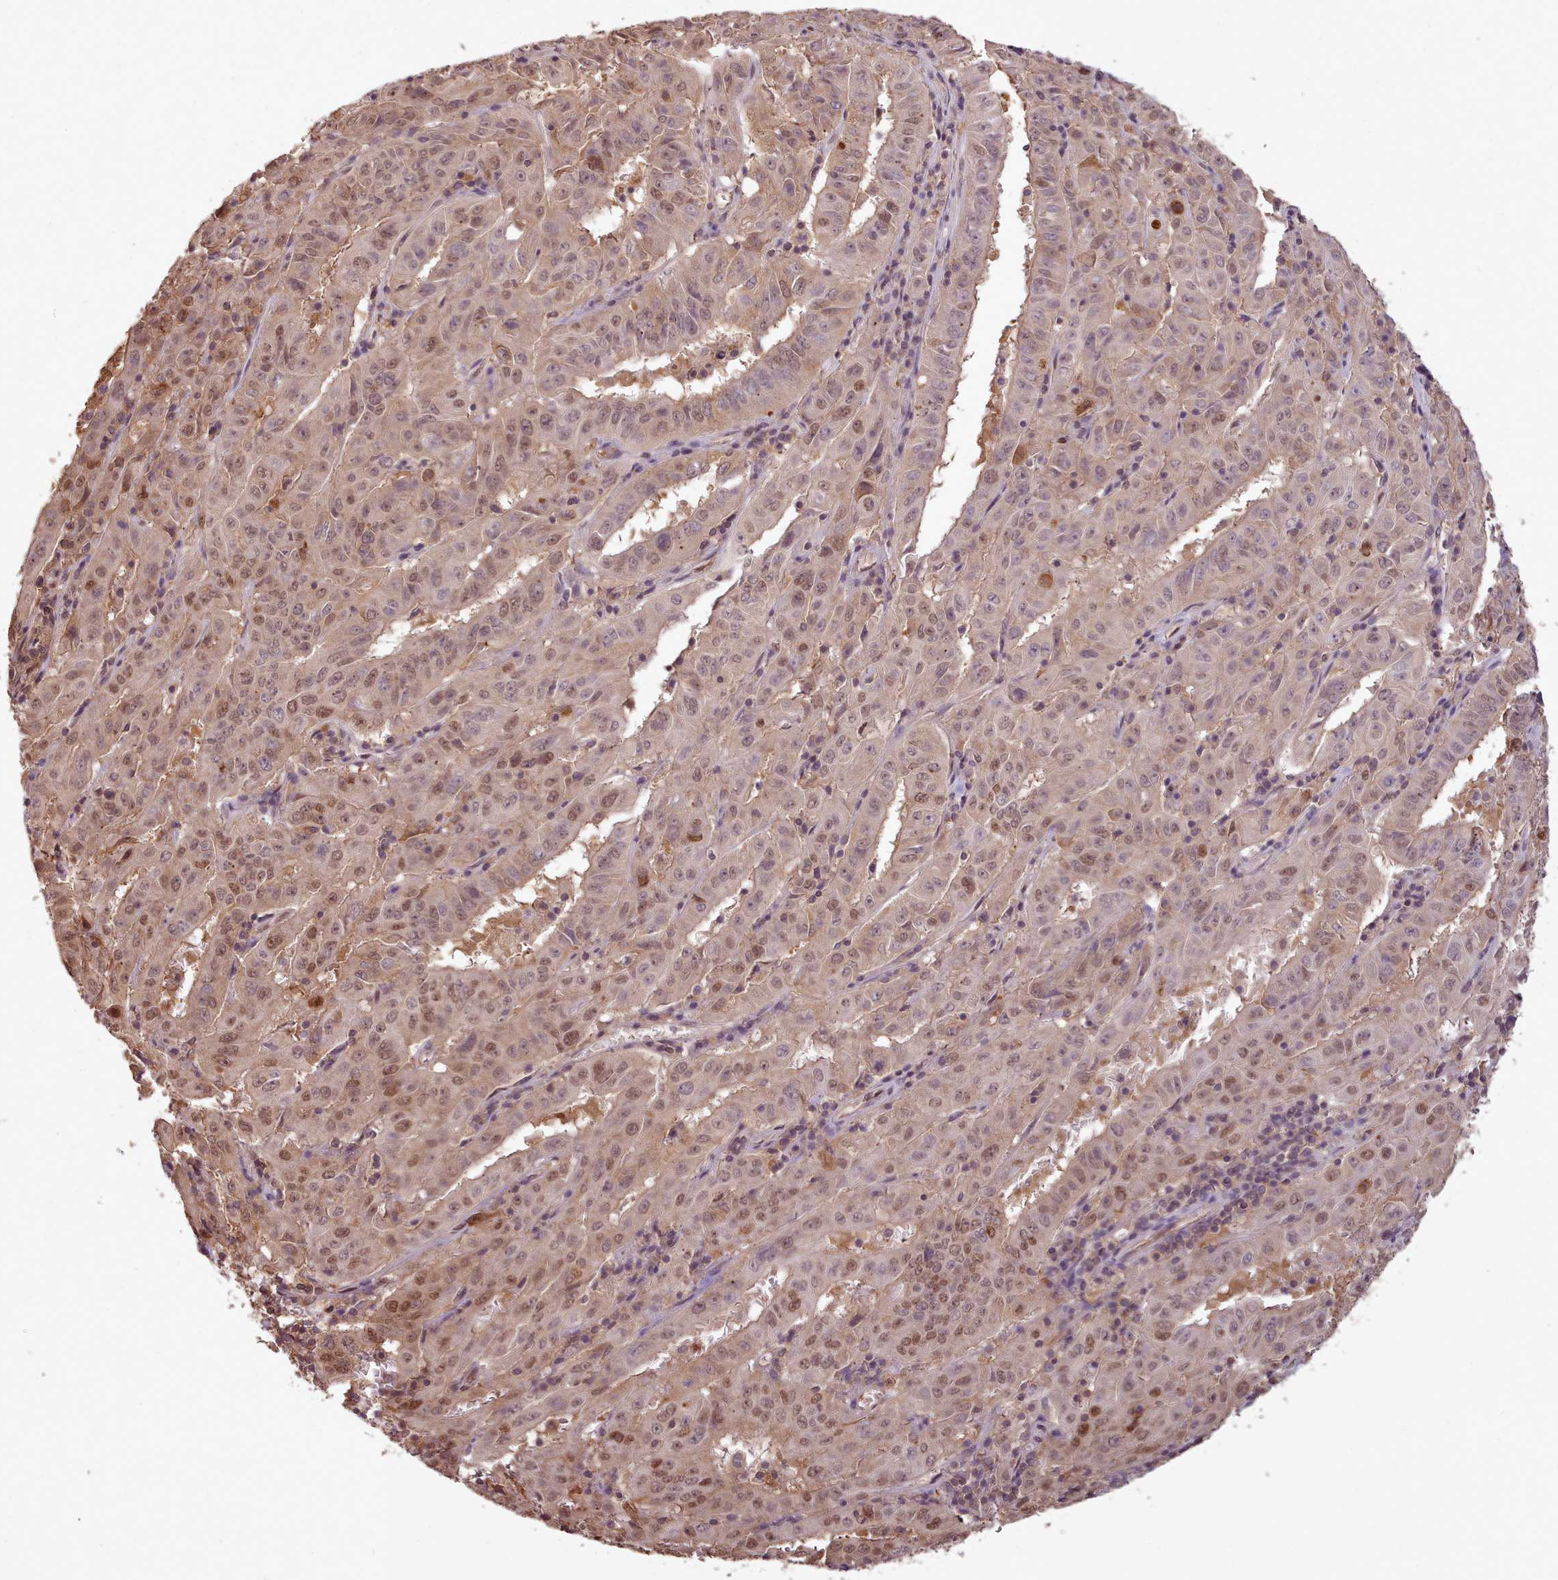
{"staining": {"intensity": "moderate", "quantity": ">75%", "location": "nuclear"}, "tissue": "pancreatic cancer", "cell_type": "Tumor cells", "image_type": "cancer", "snomed": [{"axis": "morphology", "description": "Adenocarcinoma, NOS"}, {"axis": "topography", "description": "Pancreas"}], "caption": "Immunohistochemical staining of human pancreatic cancer demonstrates medium levels of moderate nuclear staining in about >75% of tumor cells.", "gene": "RPS27A", "patient": {"sex": "male", "age": 63}}